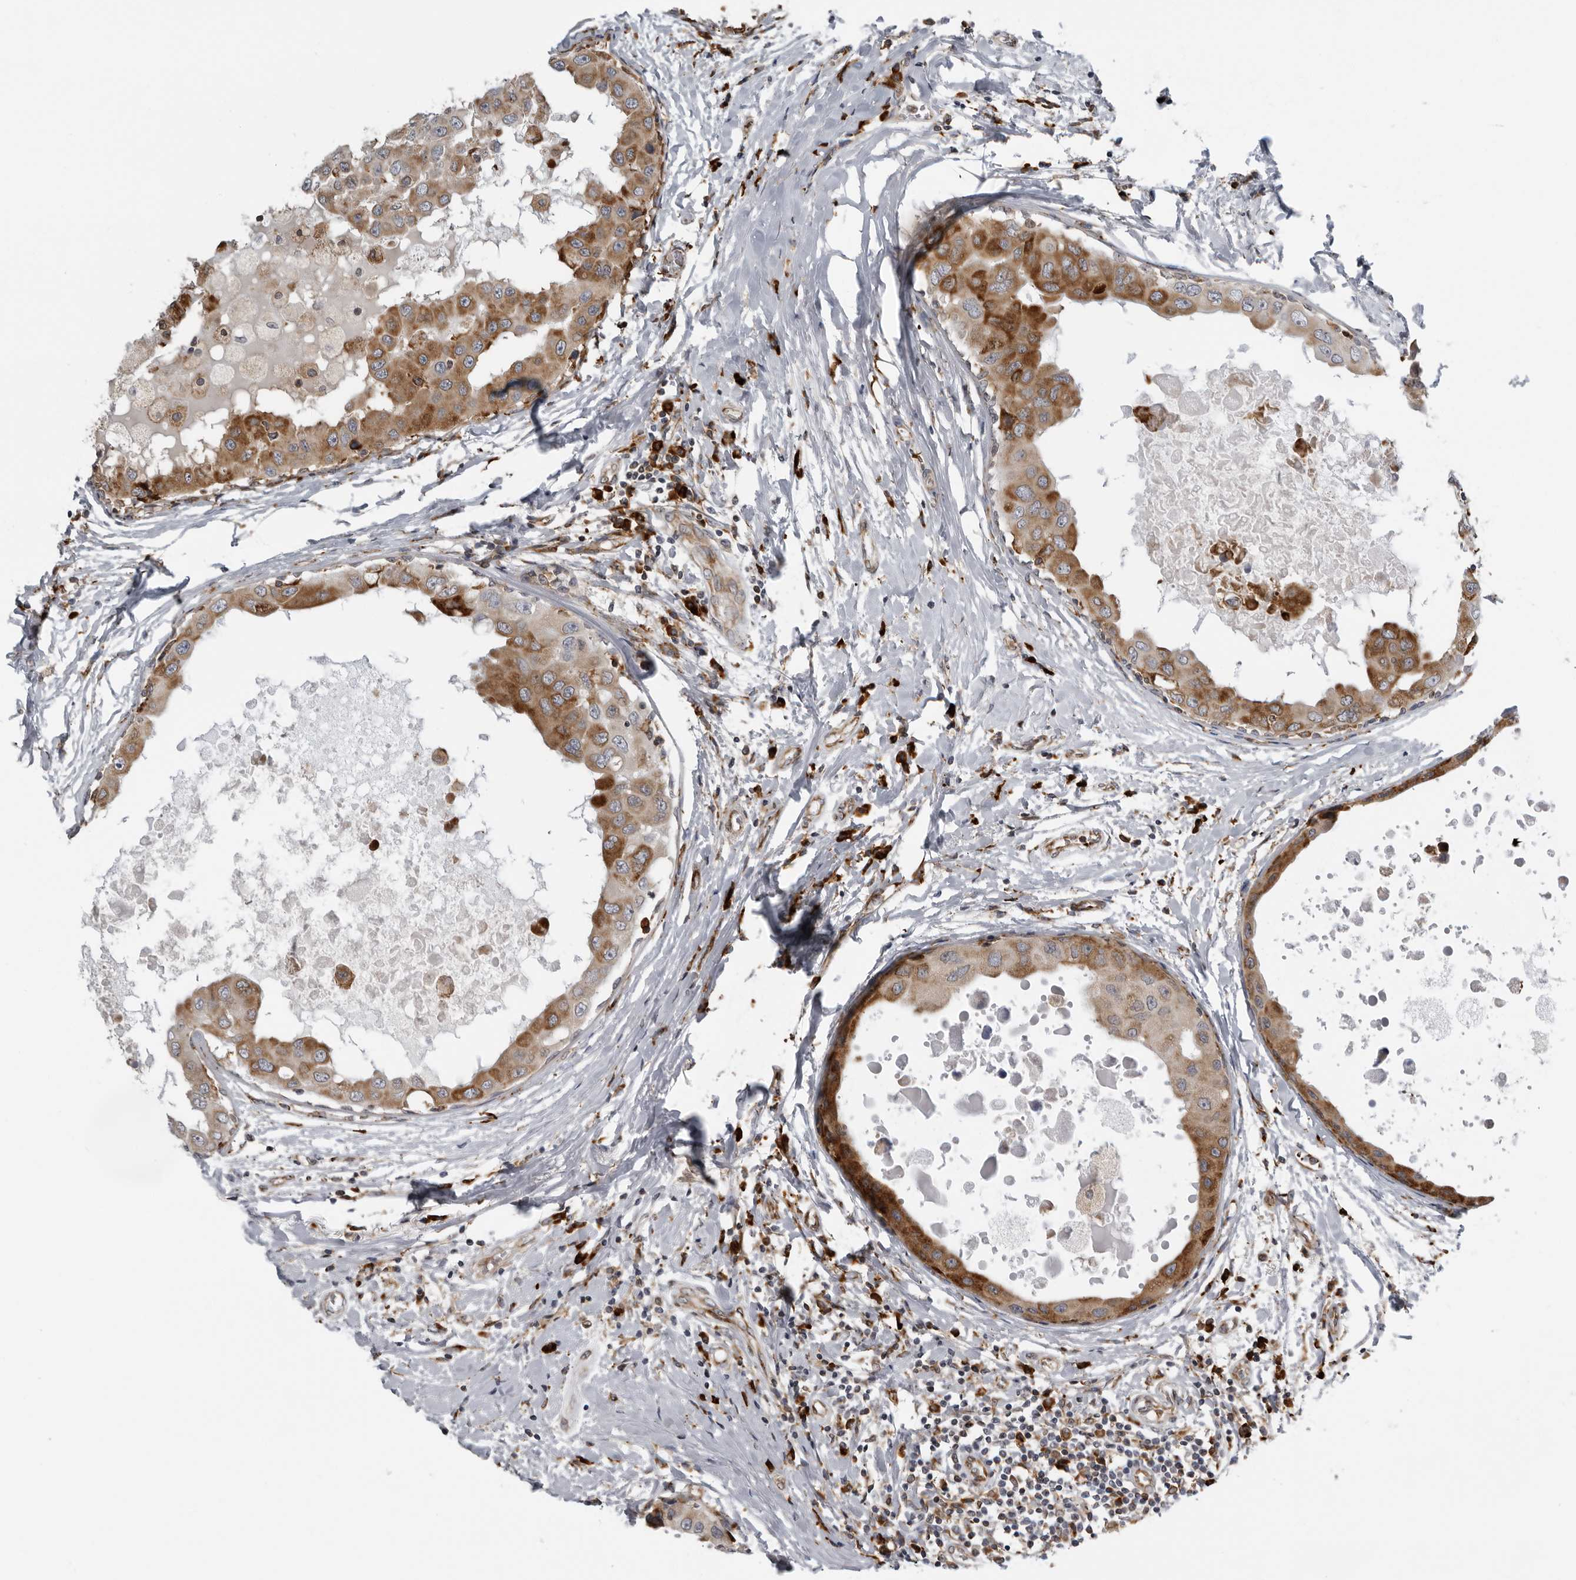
{"staining": {"intensity": "strong", "quantity": "25%-75%", "location": "cytoplasmic/membranous"}, "tissue": "breast cancer", "cell_type": "Tumor cells", "image_type": "cancer", "snomed": [{"axis": "morphology", "description": "Duct carcinoma"}, {"axis": "topography", "description": "Breast"}], "caption": "Tumor cells show strong cytoplasmic/membranous staining in about 25%-75% of cells in breast cancer (invasive ductal carcinoma).", "gene": "ALPK2", "patient": {"sex": "female", "age": 27}}